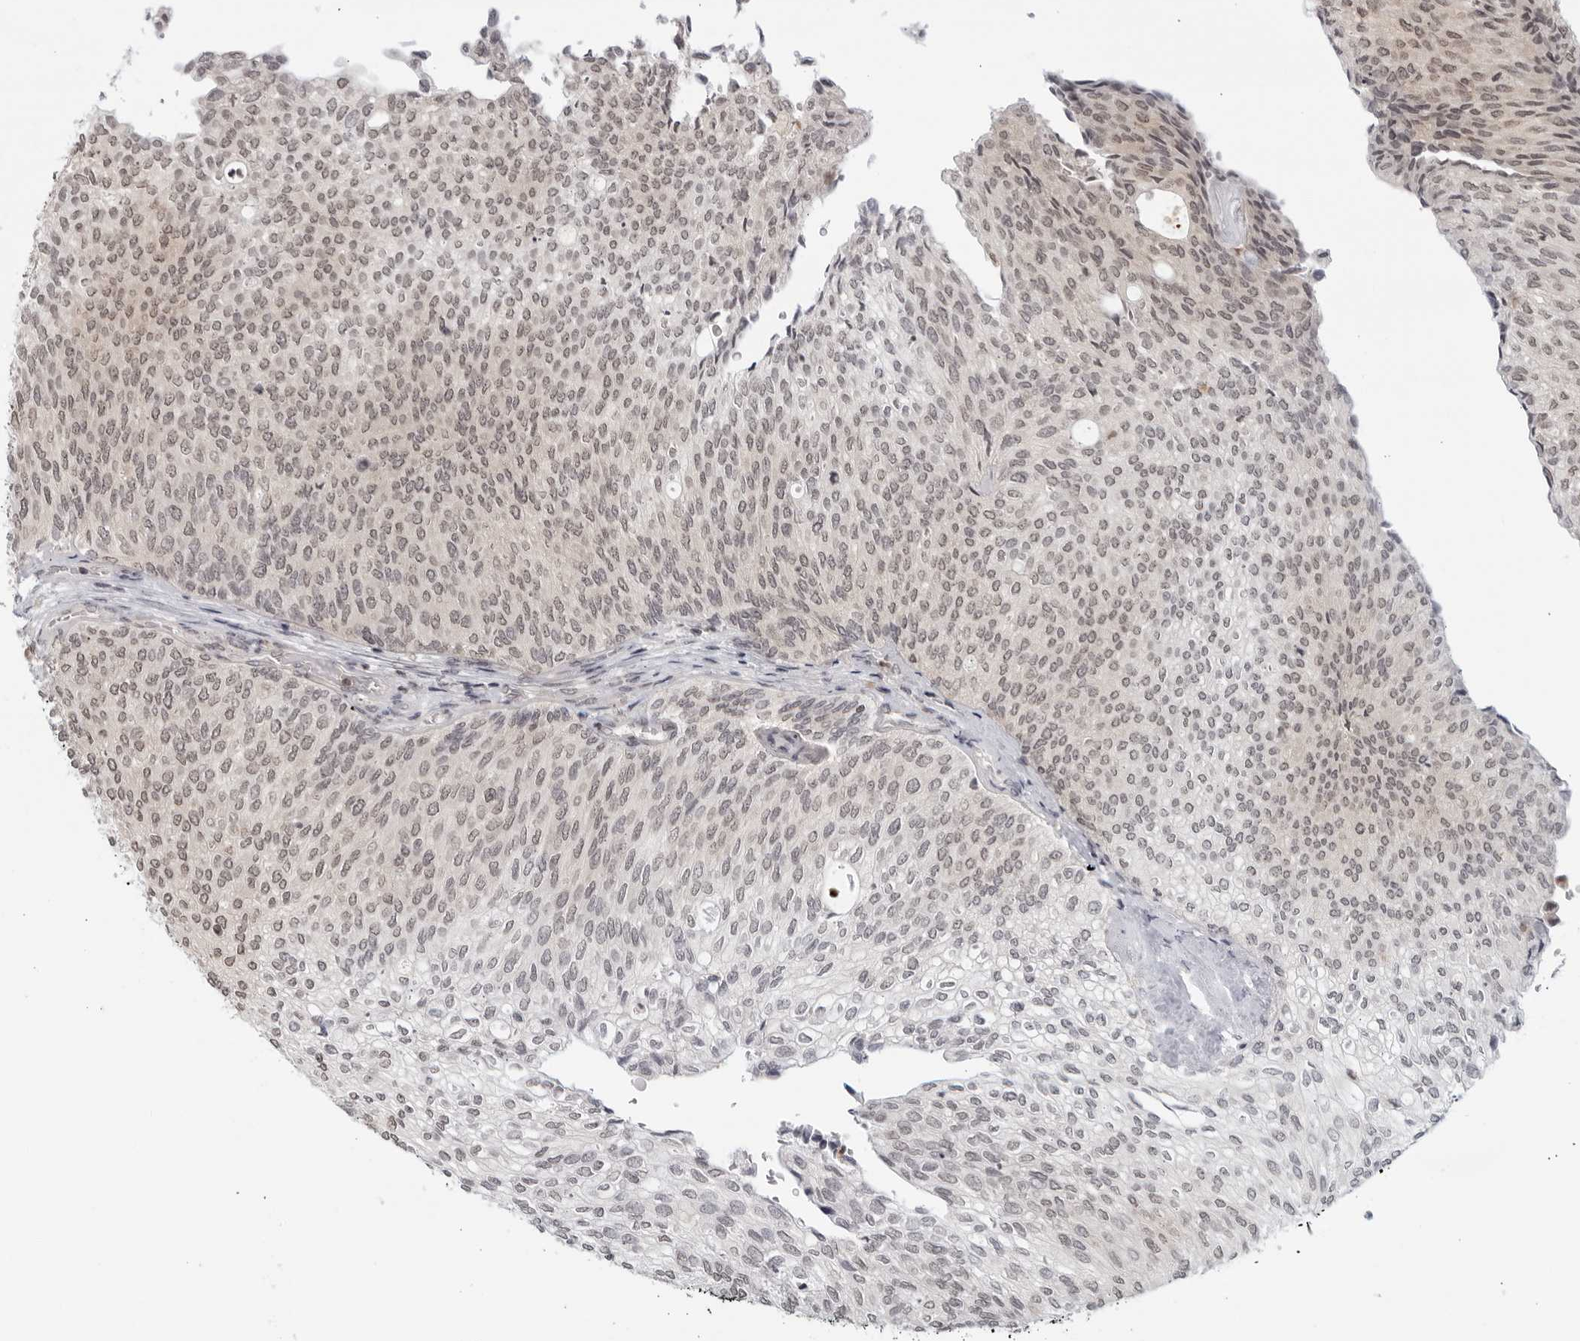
{"staining": {"intensity": "weak", "quantity": "25%-75%", "location": "nuclear"}, "tissue": "urothelial cancer", "cell_type": "Tumor cells", "image_type": "cancer", "snomed": [{"axis": "morphology", "description": "Urothelial carcinoma, Low grade"}, {"axis": "topography", "description": "Urinary bladder"}], "caption": "Urothelial cancer tissue exhibits weak nuclear positivity in about 25%-75% of tumor cells", "gene": "CC2D1B", "patient": {"sex": "female", "age": 79}}